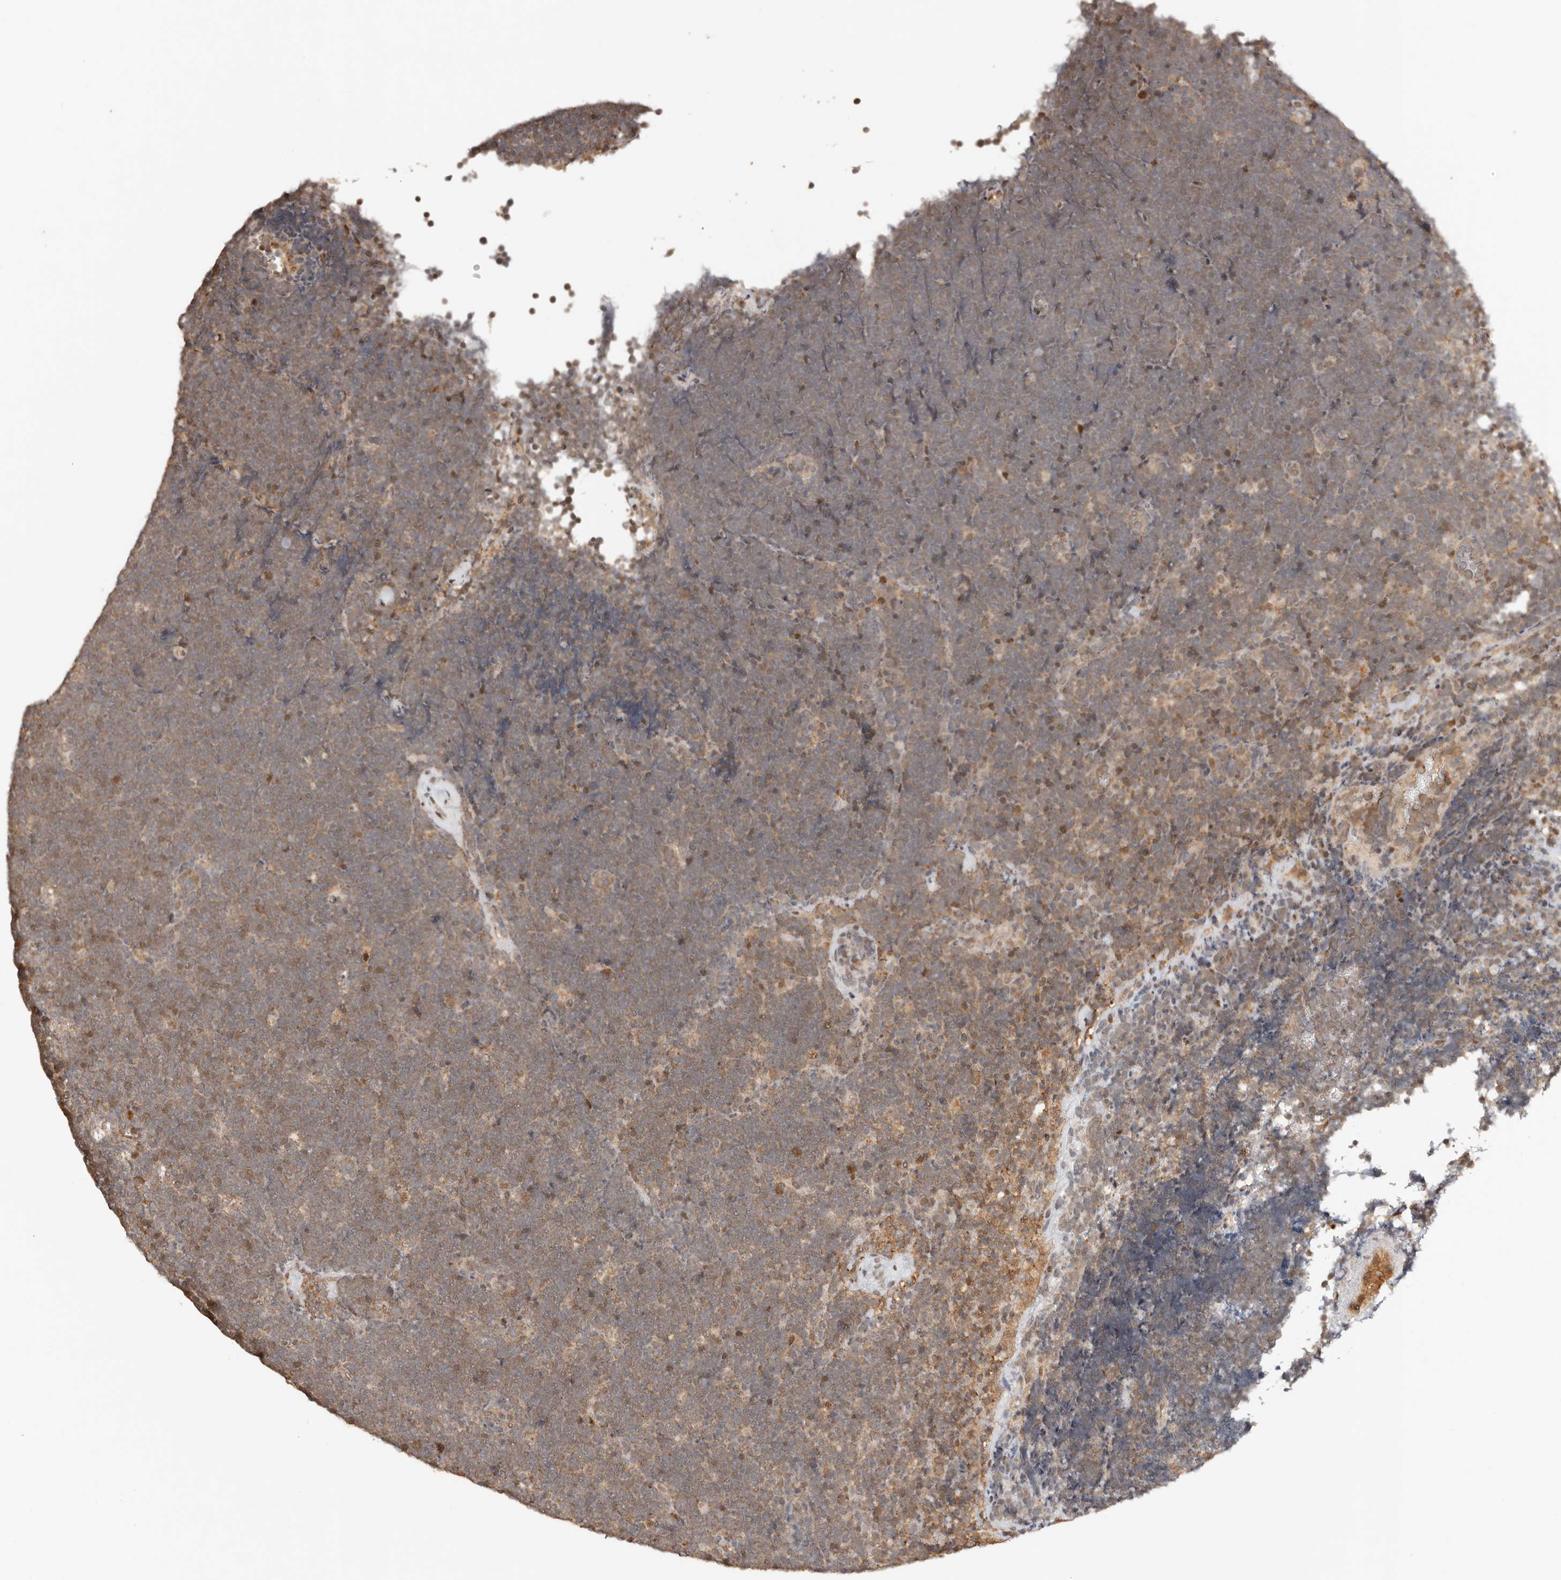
{"staining": {"intensity": "weak", "quantity": "25%-75%", "location": "cytoplasmic/membranous"}, "tissue": "lymphoma", "cell_type": "Tumor cells", "image_type": "cancer", "snomed": [{"axis": "morphology", "description": "Malignant lymphoma, non-Hodgkin's type, High grade"}, {"axis": "topography", "description": "Lymph node"}], "caption": "There is low levels of weak cytoplasmic/membranous staining in tumor cells of lymphoma, as demonstrated by immunohistochemical staining (brown color).", "gene": "SEC14L1", "patient": {"sex": "male", "age": 13}}